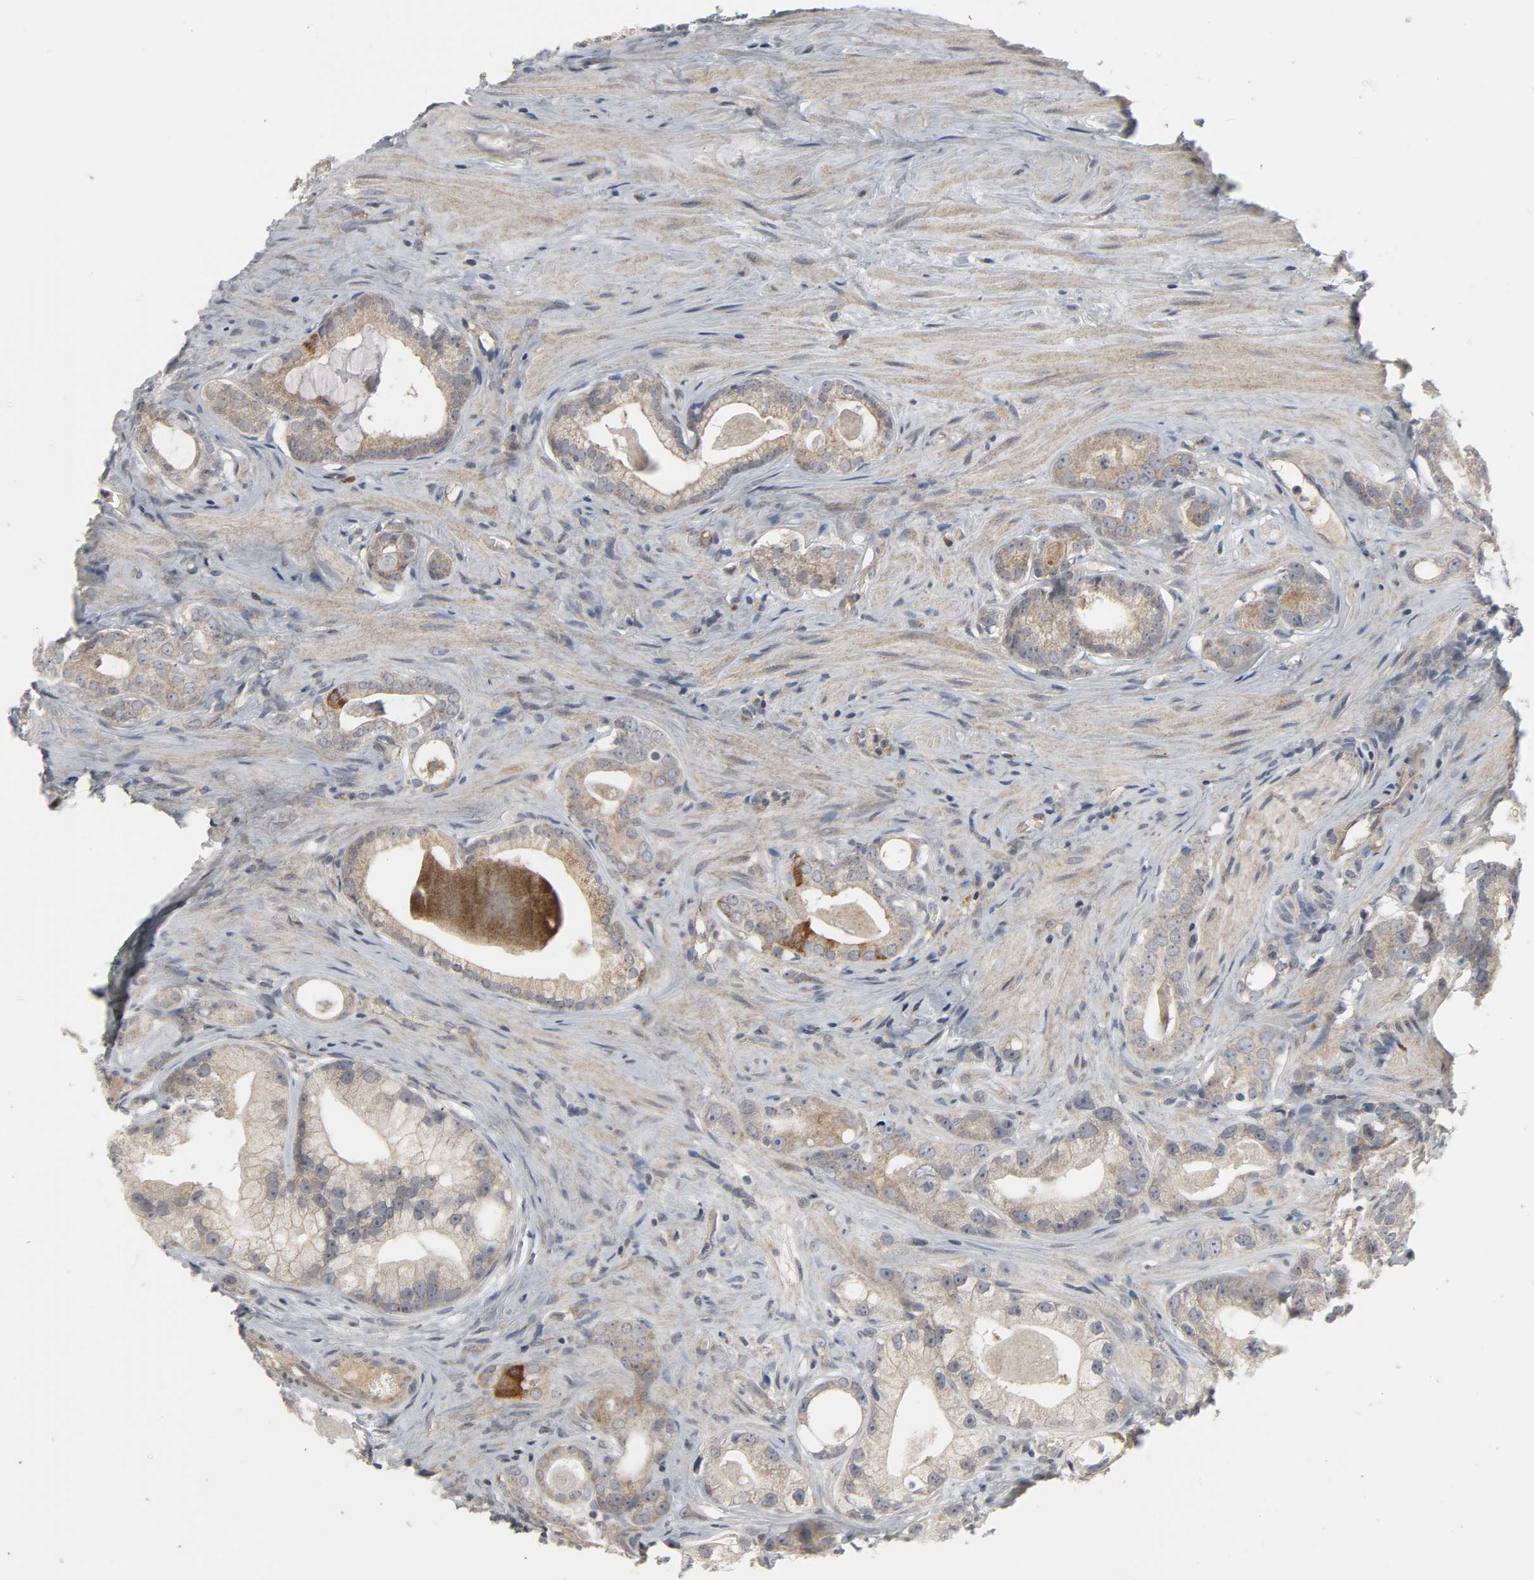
{"staining": {"intensity": "moderate", "quantity": ">75%", "location": "cytoplasmic/membranous"}, "tissue": "prostate cancer", "cell_type": "Tumor cells", "image_type": "cancer", "snomed": [{"axis": "morphology", "description": "Adenocarcinoma, Low grade"}, {"axis": "topography", "description": "Prostate"}], "caption": "Immunohistochemistry (IHC) of human adenocarcinoma (low-grade) (prostate) demonstrates medium levels of moderate cytoplasmic/membranous expression in approximately >75% of tumor cells.", "gene": "CLIP1", "patient": {"sex": "male", "age": 59}}